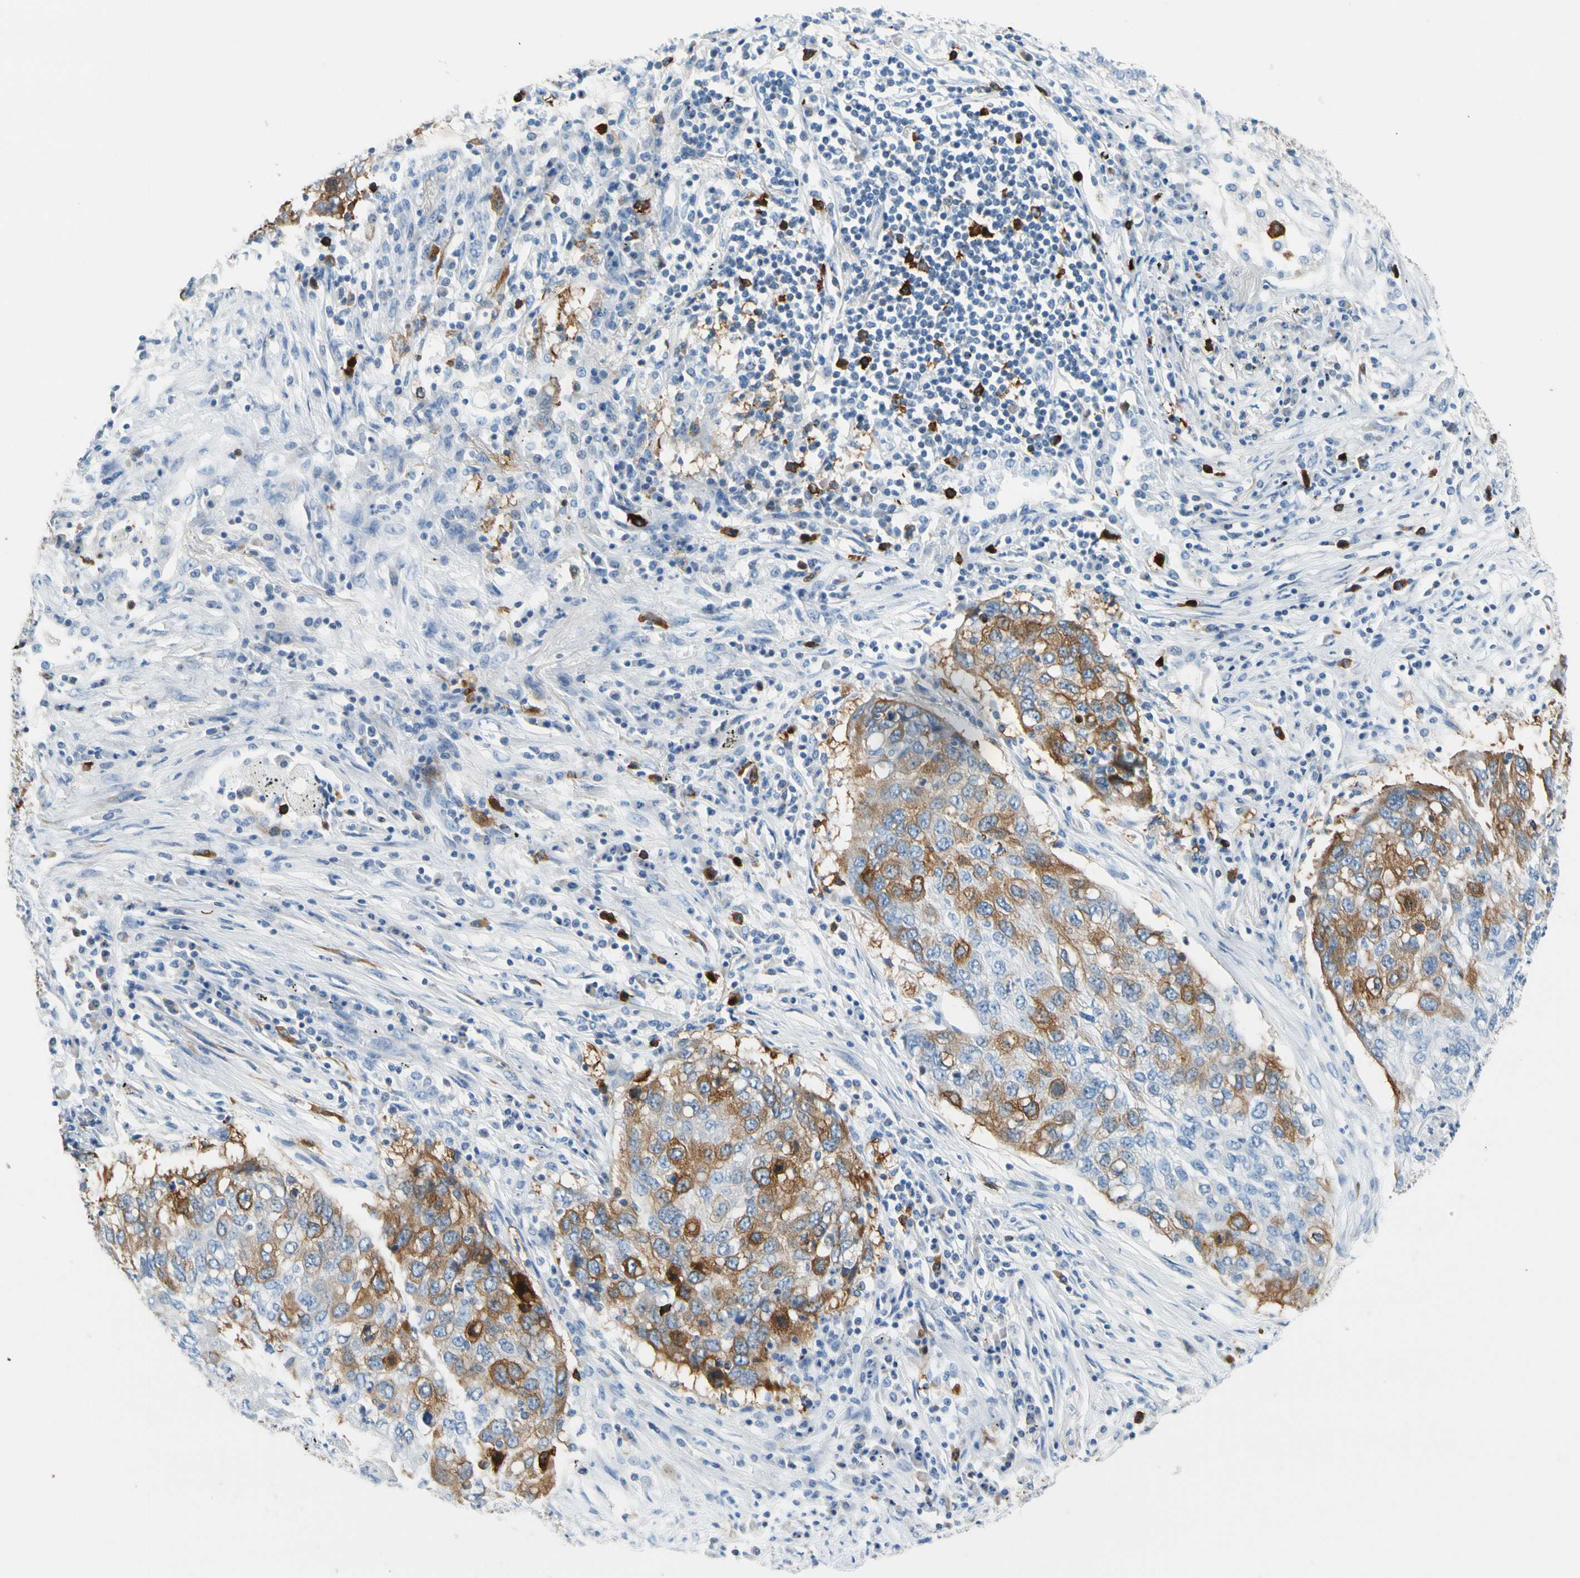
{"staining": {"intensity": "moderate", "quantity": "25%-75%", "location": "cytoplasmic/membranous"}, "tissue": "lung cancer", "cell_type": "Tumor cells", "image_type": "cancer", "snomed": [{"axis": "morphology", "description": "Squamous cell carcinoma, NOS"}, {"axis": "topography", "description": "Lung"}], "caption": "A micrograph of human lung squamous cell carcinoma stained for a protein demonstrates moderate cytoplasmic/membranous brown staining in tumor cells.", "gene": "TACC3", "patient": {"sex": "female", "age": 63}}